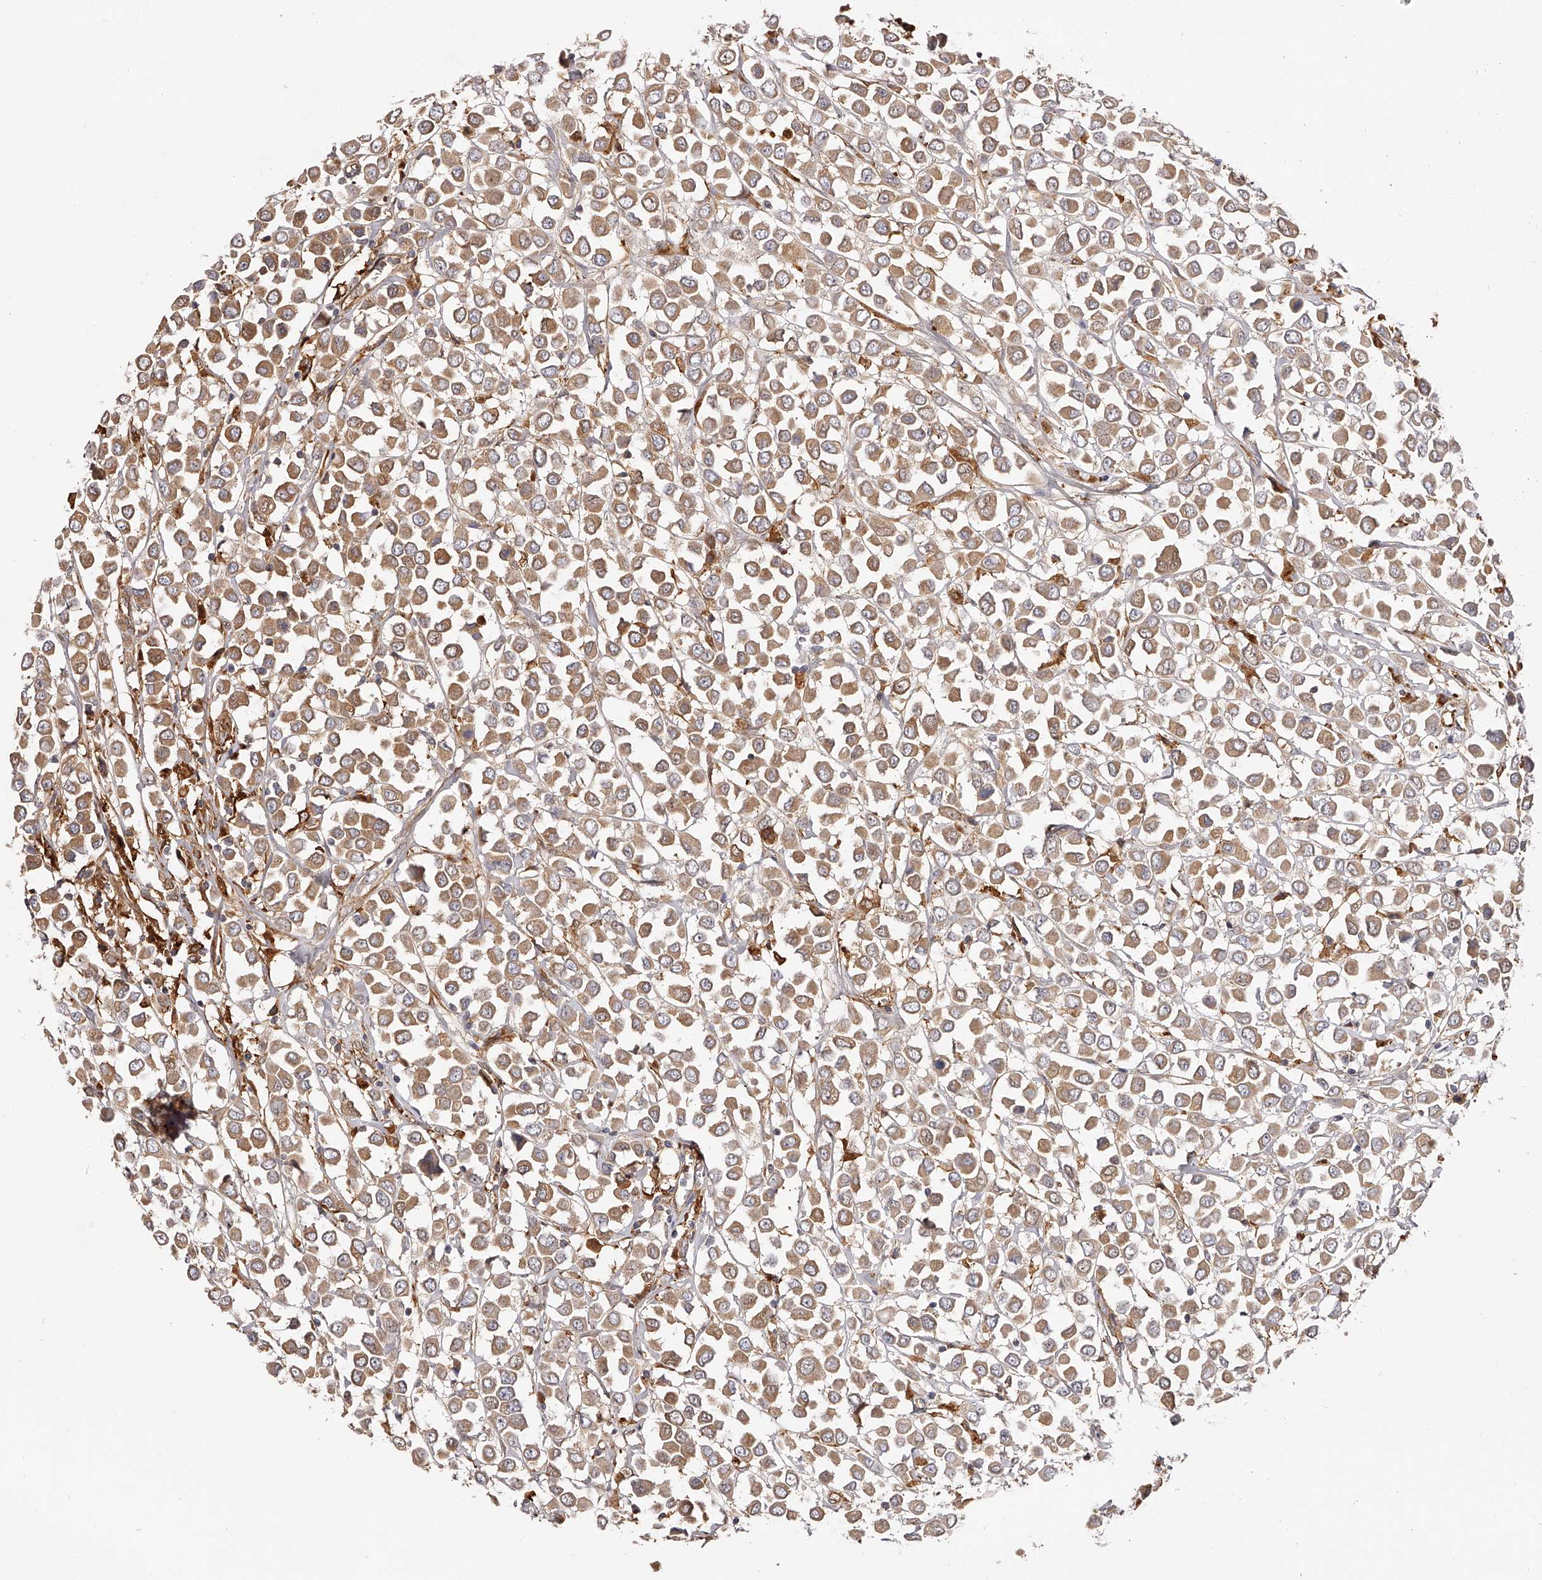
{"staining": {"intensity": "moderate", "quantity": ">75%", "location": "cytoplasmic/membranous"}, "tissue": "breast cancer", "cell_type": "Tumor cells", "image_type": "cancer", "snomed": [{"axis": "morphology", "description": "Duct carcinoma"}, {"axis": "topography", "description": "Breast"}], "caption": "Protein expression by IHC displays moderate cytoplasmic/membranous staining in approximately >75% of tumor cells in breast intraductal carcinoma.", "gene": "LAP3", "patient": {"sex": "female", "age": 61}}